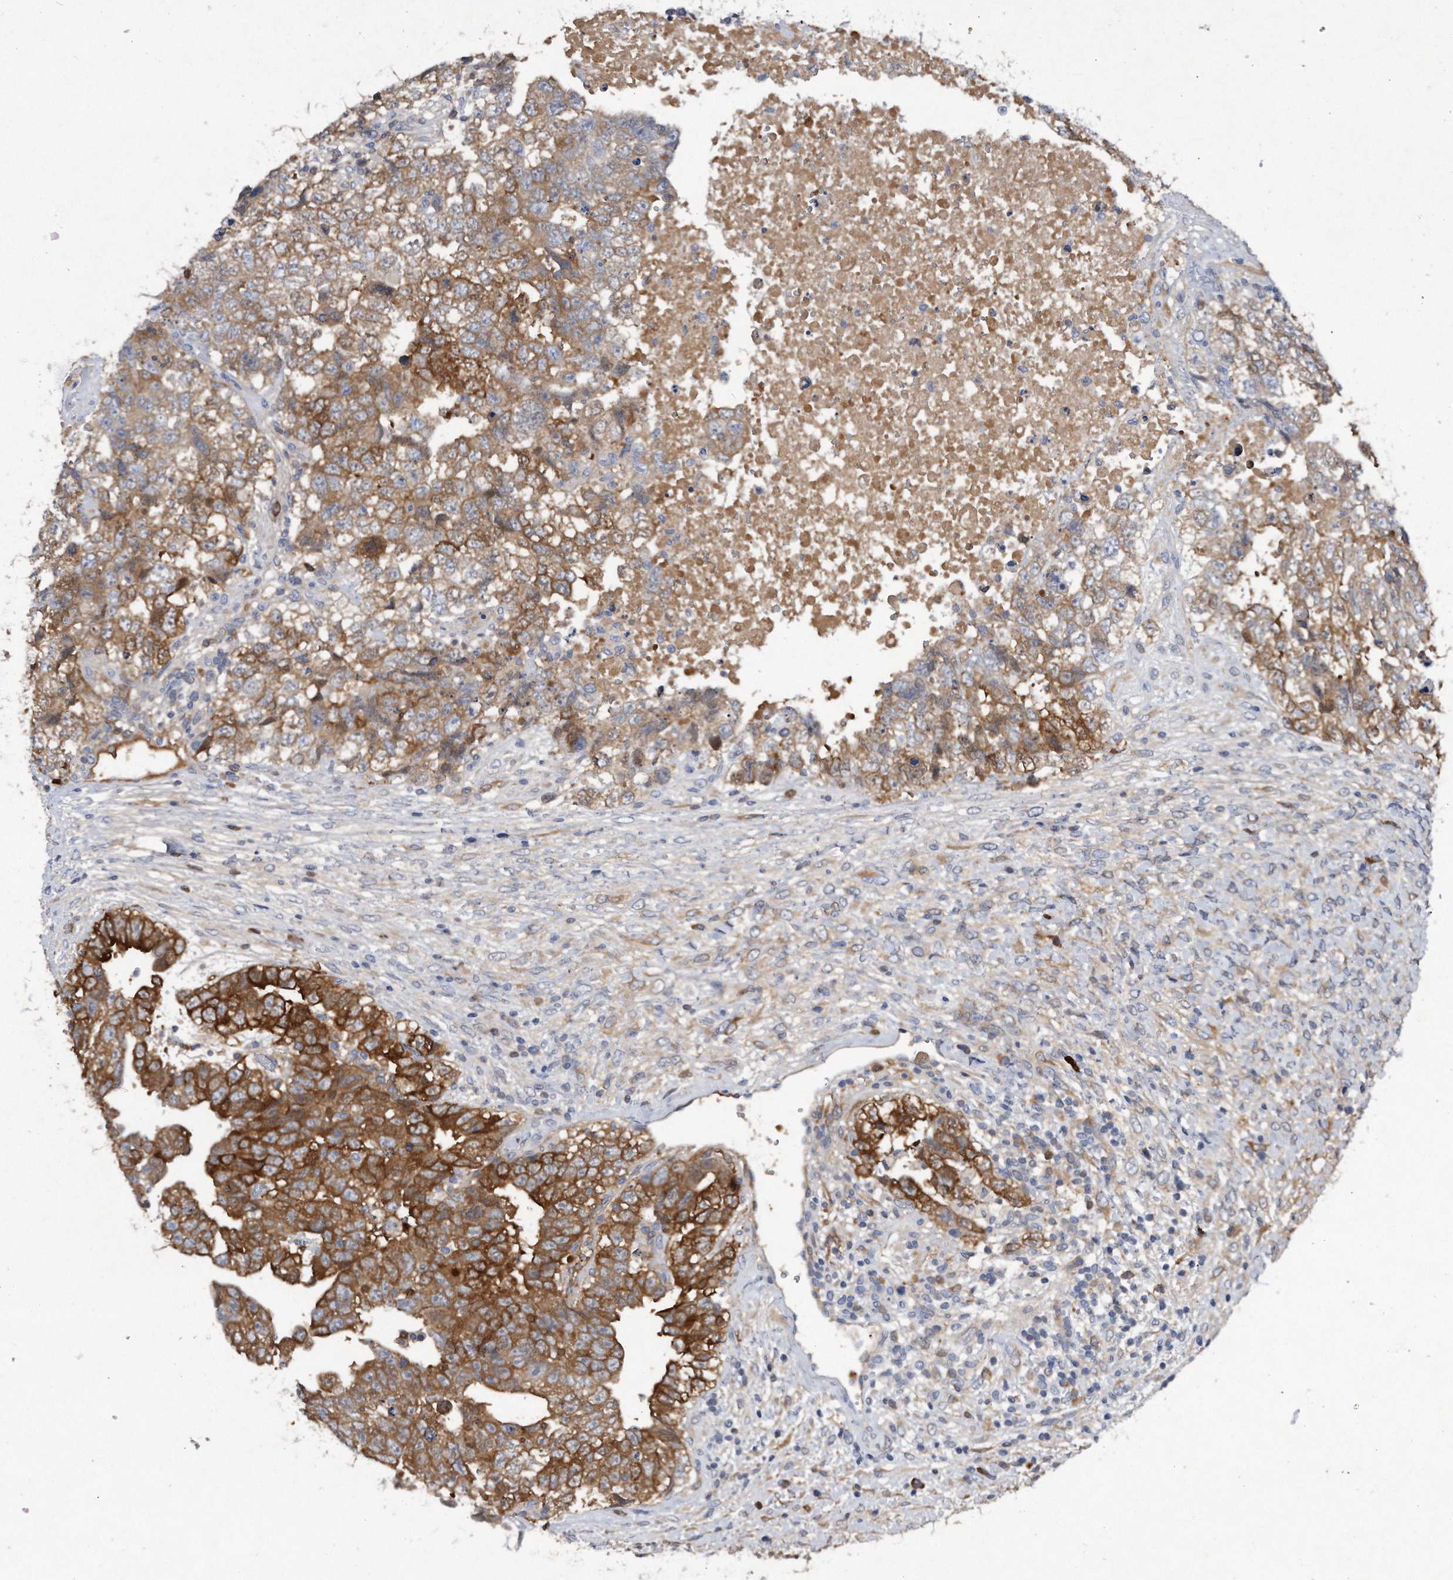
{"staining": {"intensity": "moderate", "quantity": ">75%", "location": "cytoplasmic/membranous"}, "tissue": "testis cancer", "cell_type": "Tumor cells", "image_type": "cancer", "snomed": [{"axis": "morphology", "description": "Carcinoma, Embryonal, NOS"}, {"axis": "topography", "description": "Testis"}], "caption": "Protein analysis of testis embryonal carcinoma tissue shows moderate cytoplasmic/membranous positivity in approximately >75% of tumor cells.", "gene": "ASNS", "patient": {"sex": "male", "age": 37}}